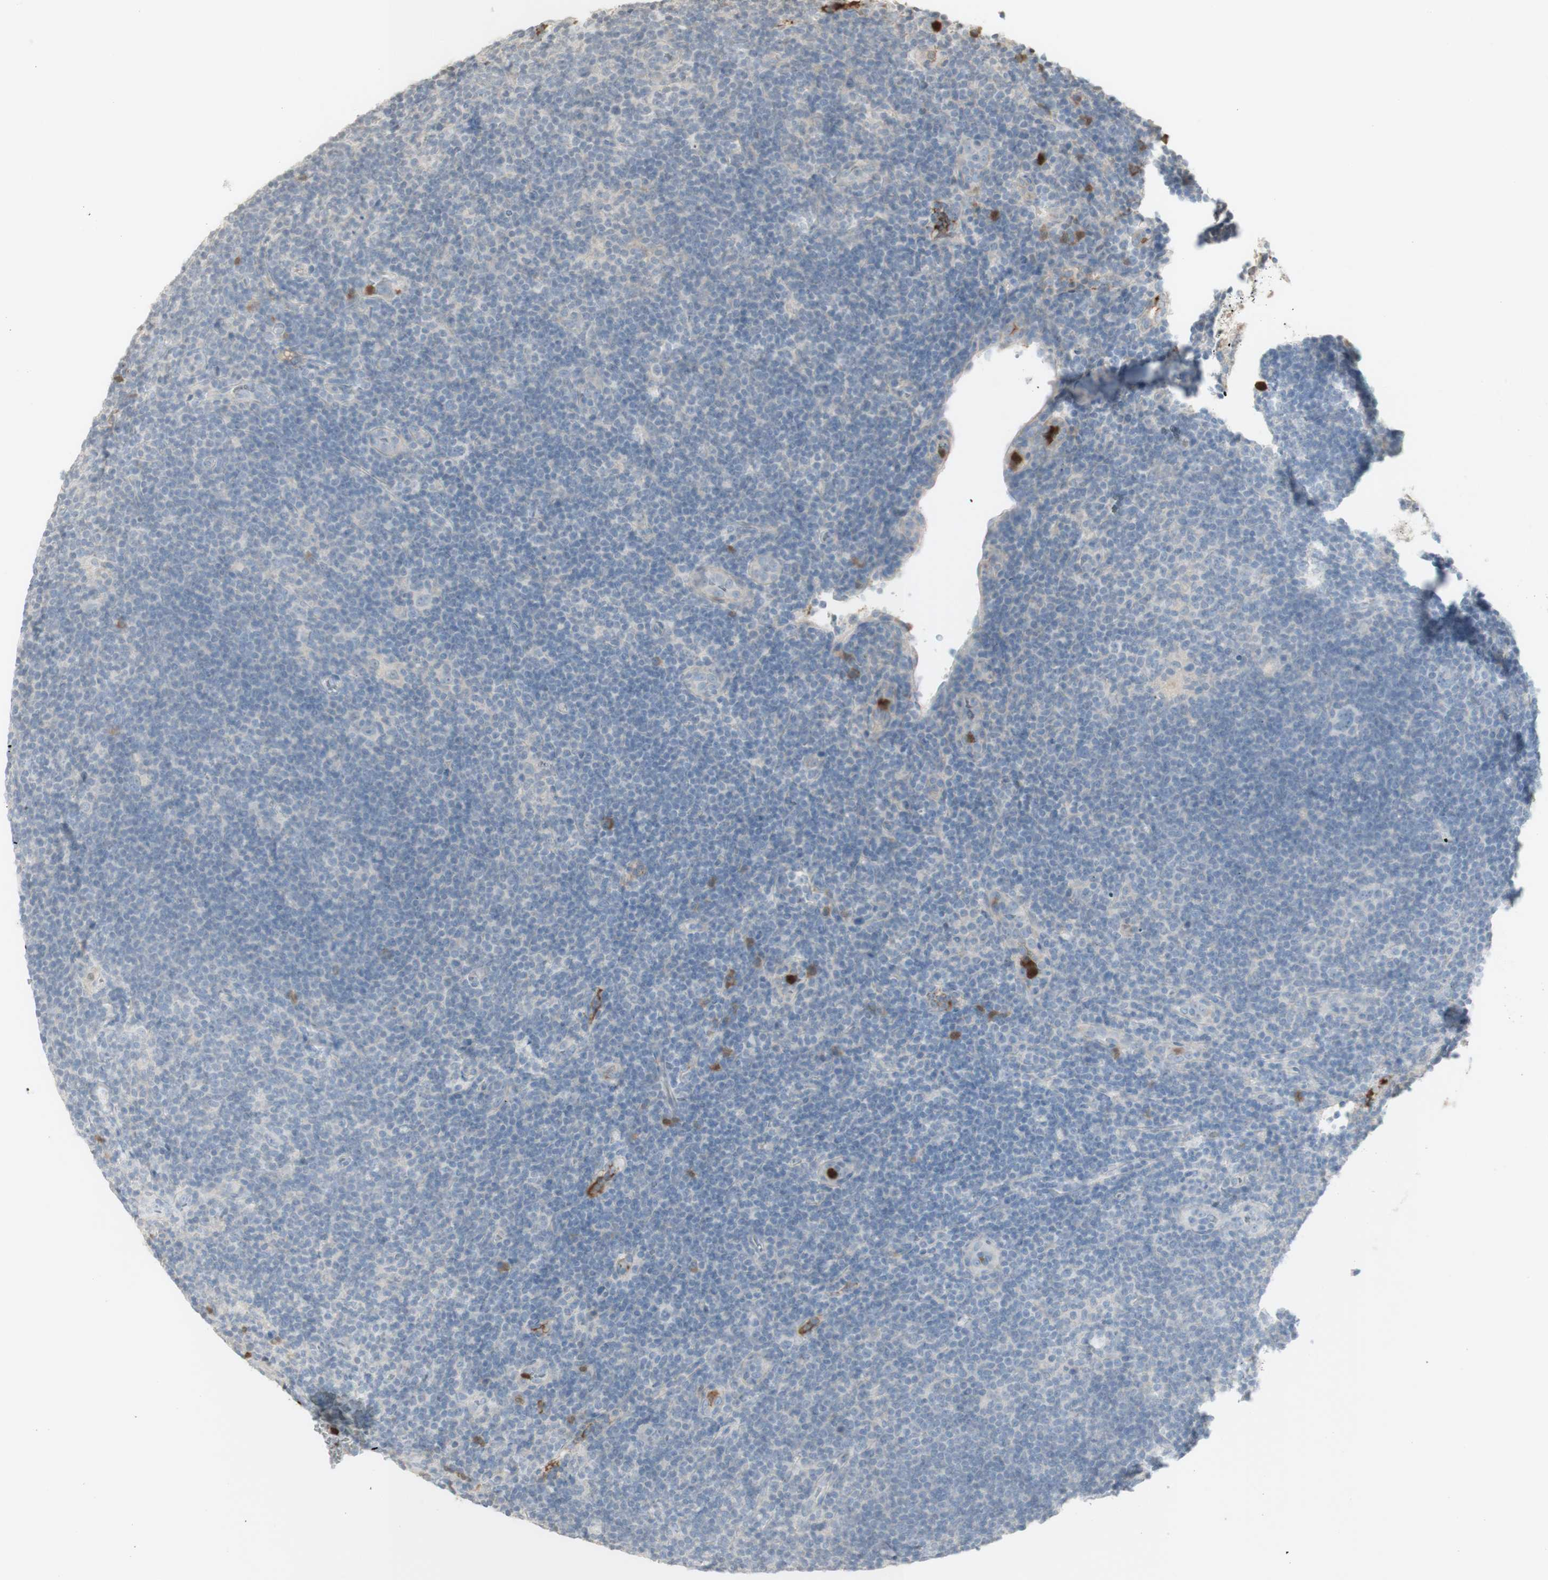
{"staining": {"intensity": "negative", "quantity": "none", "location": "none"}, "tissue": "lymphoma", "cell_type": "Tumor cells", "image_type": "cancer", "snomed": [{"axis": "morphology", "description": "Hodgkin's disease, NOS"}, {"axis": "topography", "description": "Lymph node"}], "caption": "Tumor cells are negative for protein expression in human Hodgkin's disease.", "gene": "NID1", "patient": {"sex": "female", "age": 57}}